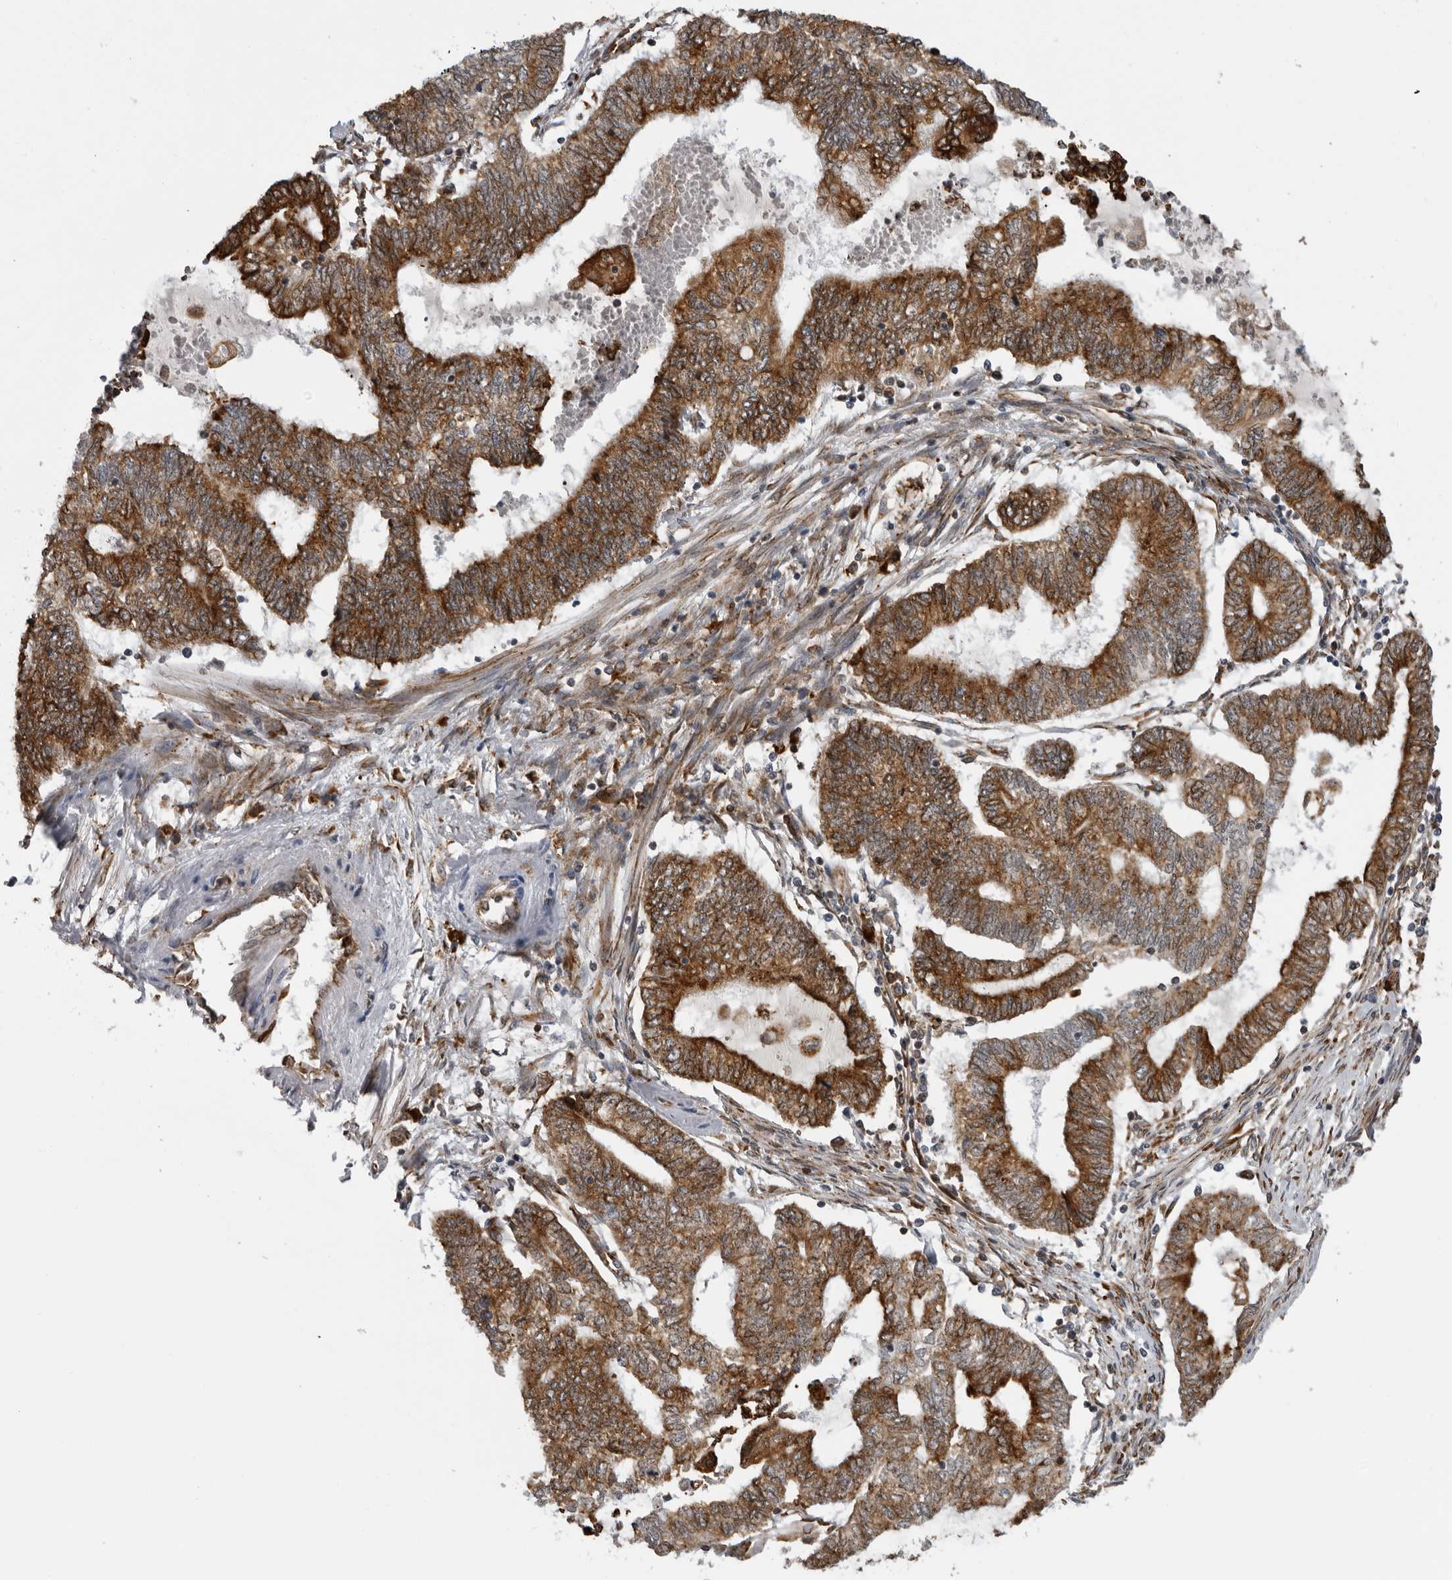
{"staining": {"intensity": "strong", "quantity": ">75%", "location": "cytoplasmic/membranous"}, "tissue": "endometrial cancer", "cell_type": "Tumor cells", "image_type": "cancer", "snomed": [{"axis": "morphology", "description": "Adenocarcinoma, NOS"}, {"axis": "topography", "description": "Uterus"}, {"axis": "topography", "description": "Endometrium"}], "caption": "Brown immunohistochemical staining in endometrial cancer shows strong cytoplasmic/membranous staining in about >75% of tumor cells.", "gene": "ALPK2", "patient": {"sex": "female", "age": 70}}